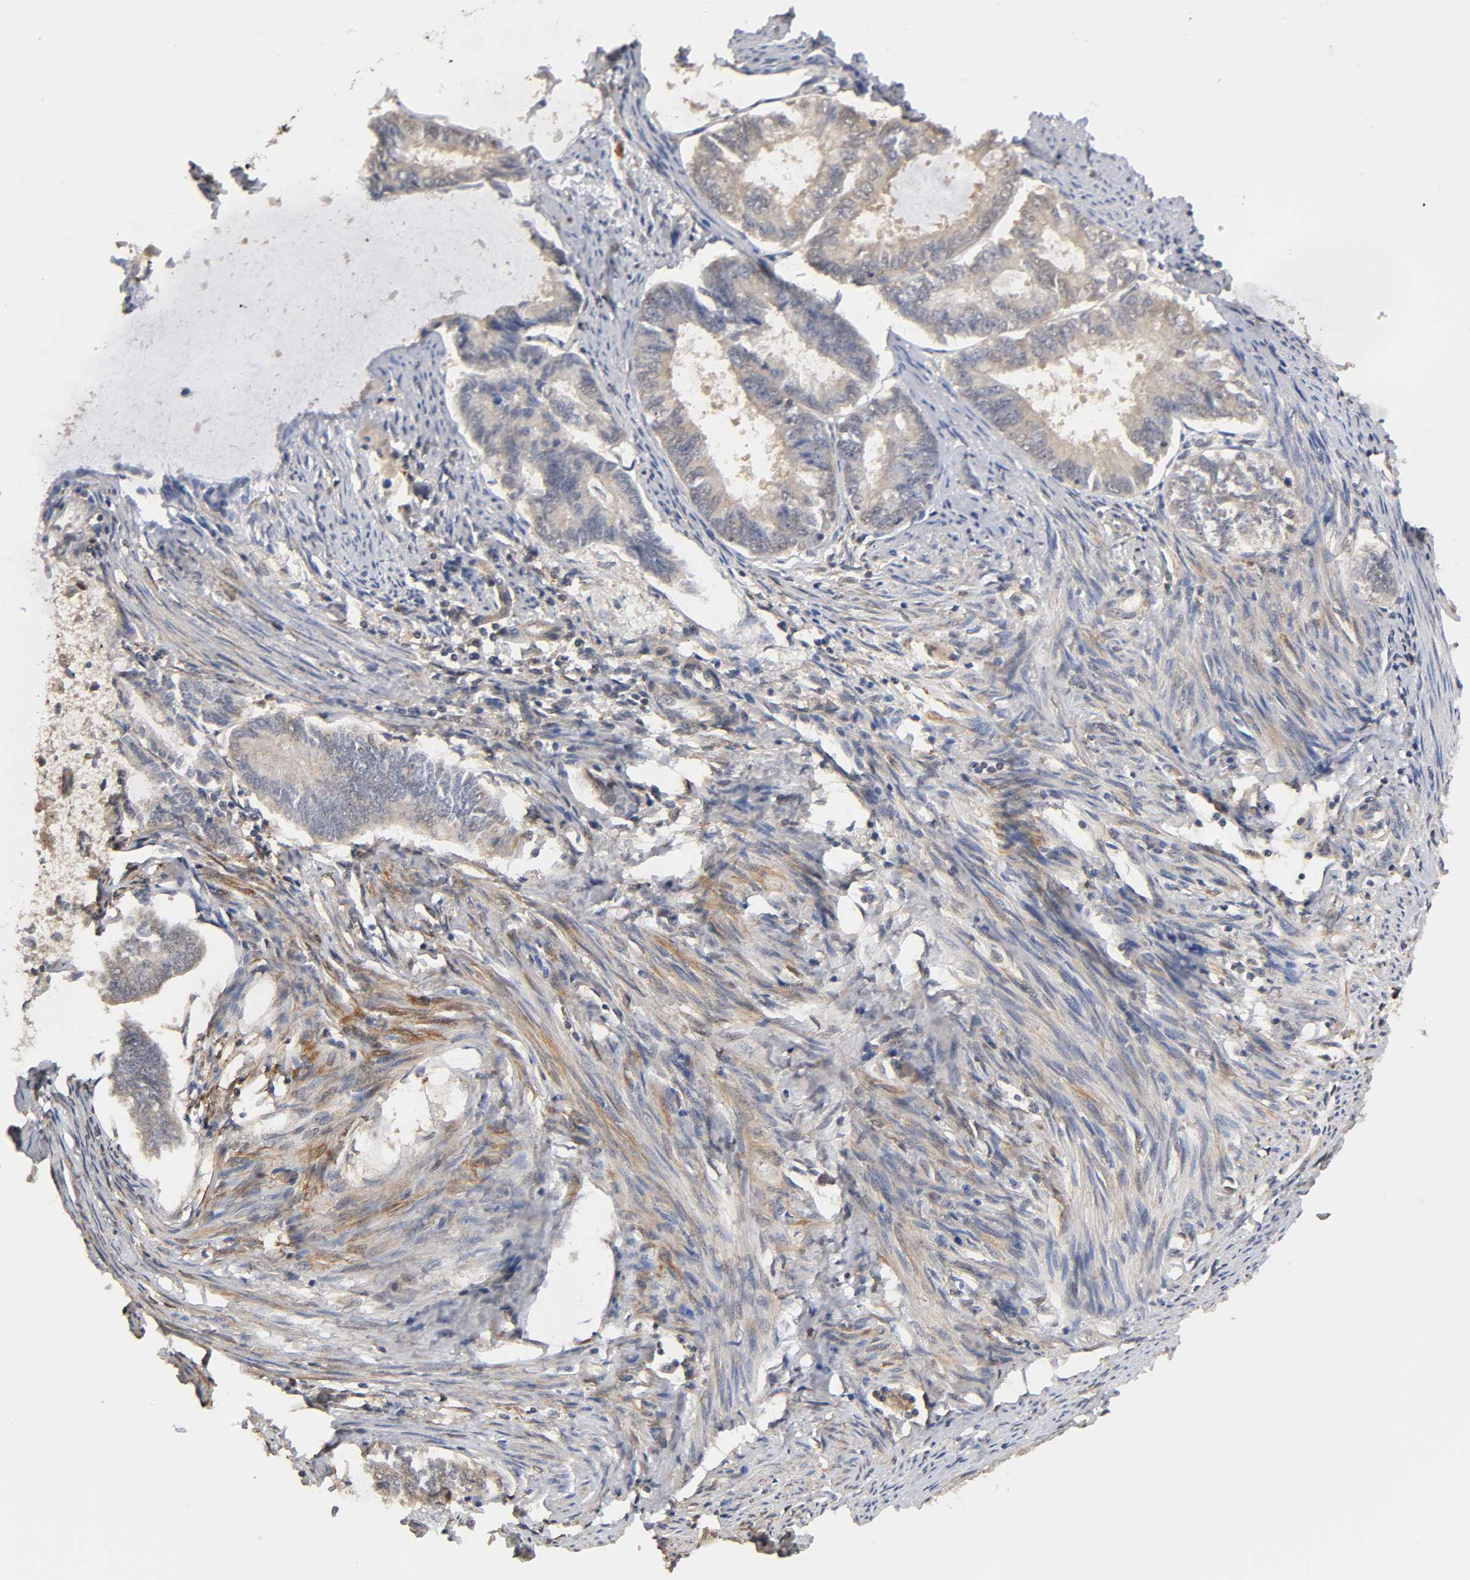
{"staining": {"intensity": "weak", "quantity": "25%-75%", "location": "cytoplasmic/membranous"}, "tissue": "endometrial cancer", "cell_type": "Tumor cells", "image_type": "cancer", "snomed": [{"axis": "morphology", "description": "Adenocarcinoma, NOS"}, {"axis": "topography", "description": "Endometrium"}], "caption": "Immunohistochemical staining of human endometrial adenocarcinoma exhibits low levels of weak cytoplasmic/membranous protein expression in about 25%-75% of tumor cells. Nuclei are stained in blue.", "gene": "PDE5A", "patient": {"sex": "female", "age": 86}}